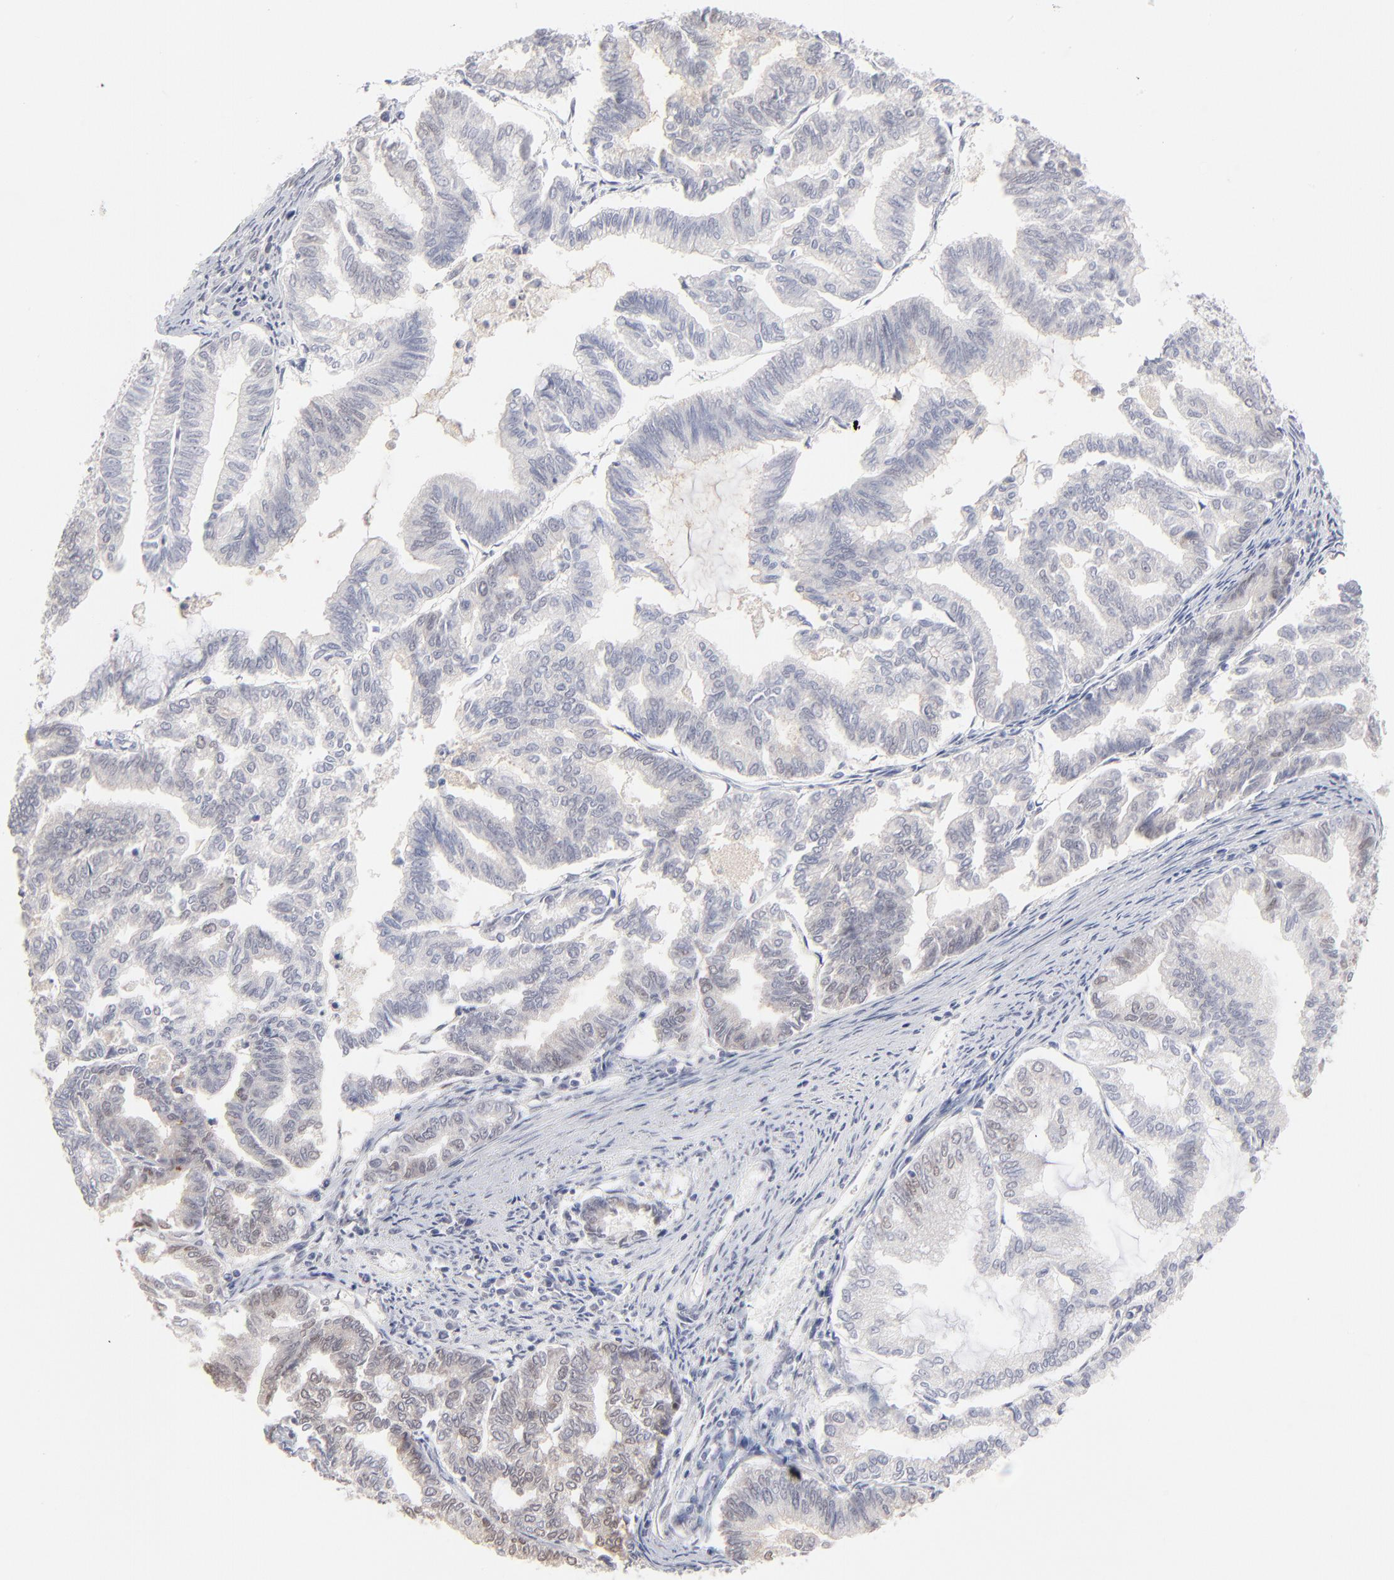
{"staining": {"intensity": "weak", "quantity": "<25%", "location": "cytoplasmic/membranous,nuclear"}, "tissue": "endometrial cancer", "cell_type": "Tumor cells", "image_type": "cancer", "snomed": [{"axis": "morphology", "description": "Adenocarcinoma, NOS"}, {"axis": "topography", "description": "Endometrium"}], "caption": "The image reveals no significant staining in tumor cells of endometrial cancer (adenocarcinoma).", "gene": "RBM3", "patient": {"sex": "female", "age": 79}}